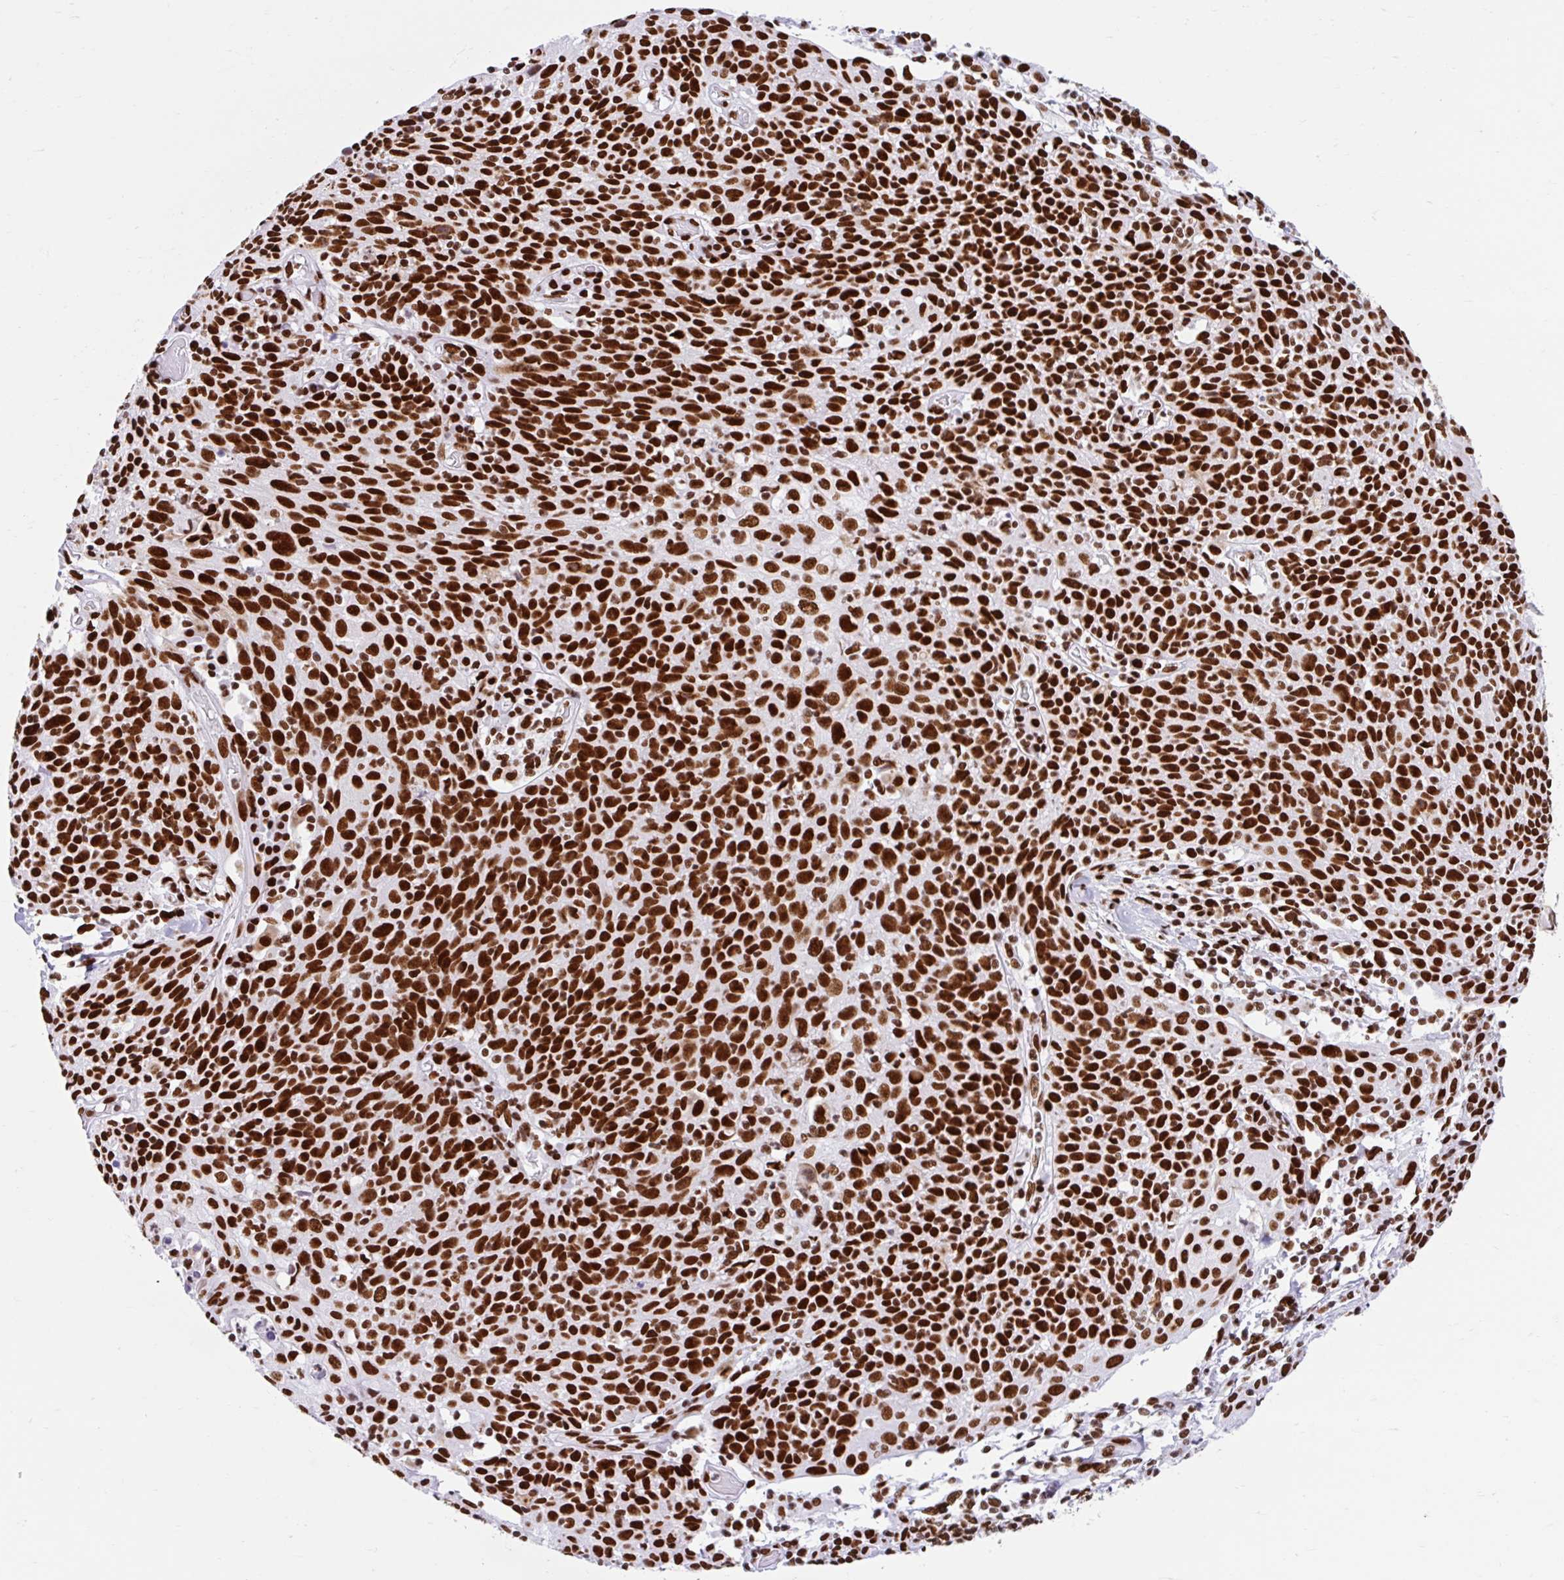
{"staining": {"intensity": "strong", "quantity": ">75%", "location": "nuclear"}, "tissue": "cervical cancer", "cell_type": "Tumor cells", "image_type": "cancer", "snomed": [{"axis": "morphology", "description": "Squamous cell carcinoma, NOS"}, {"axis": "topography", "description": "Cervix"}], "caption": "DAB immunohistochemical staining of cervical cancer (squamous cell carcinoma) exhibits strong nuclear protein staining in approximately >75% of tumor cells.", "gene": "KHDRBS1", "patient": {"sex": "female", "age": 52}}